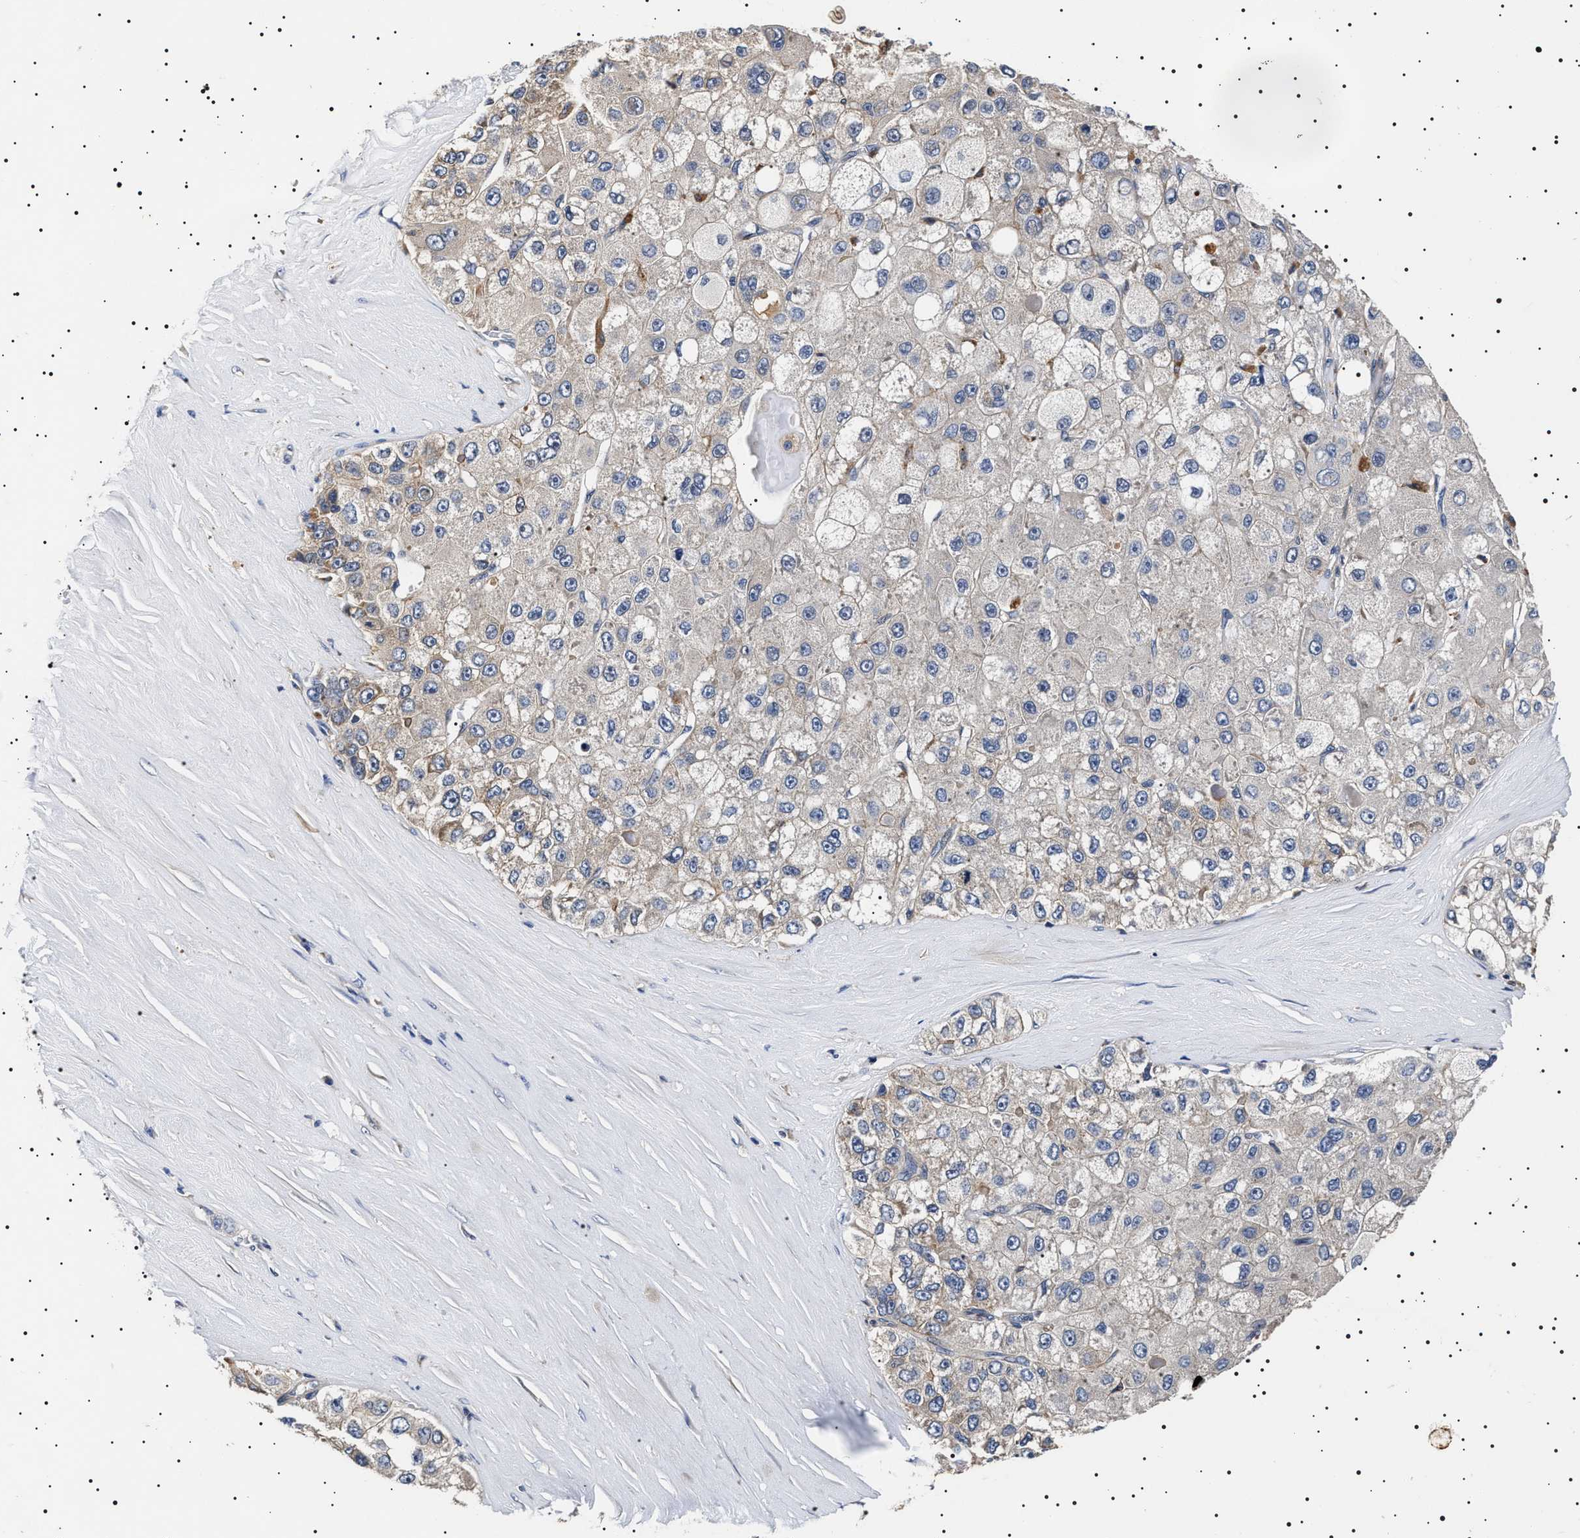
{"staining": {"intensity": "weak", "quantity": "<25%", "location": "cytoplasmic/membranous"}, "tissue": "liver cancer", "cell_type": "Tumor cells", "image_type": "cancer", "snomed": [{"axis": "morphology", "description": "Carcinoma, Hepatocellular, NOS"}, {"axis": "topography", "description": "Liver"}], "caption": "Micrograph shows no significant protein positivity in tumor cells of liver hepatocellular carcinoma.", "gene": "SLC4A7", "patient": {"sex": "male", "age": 80}}